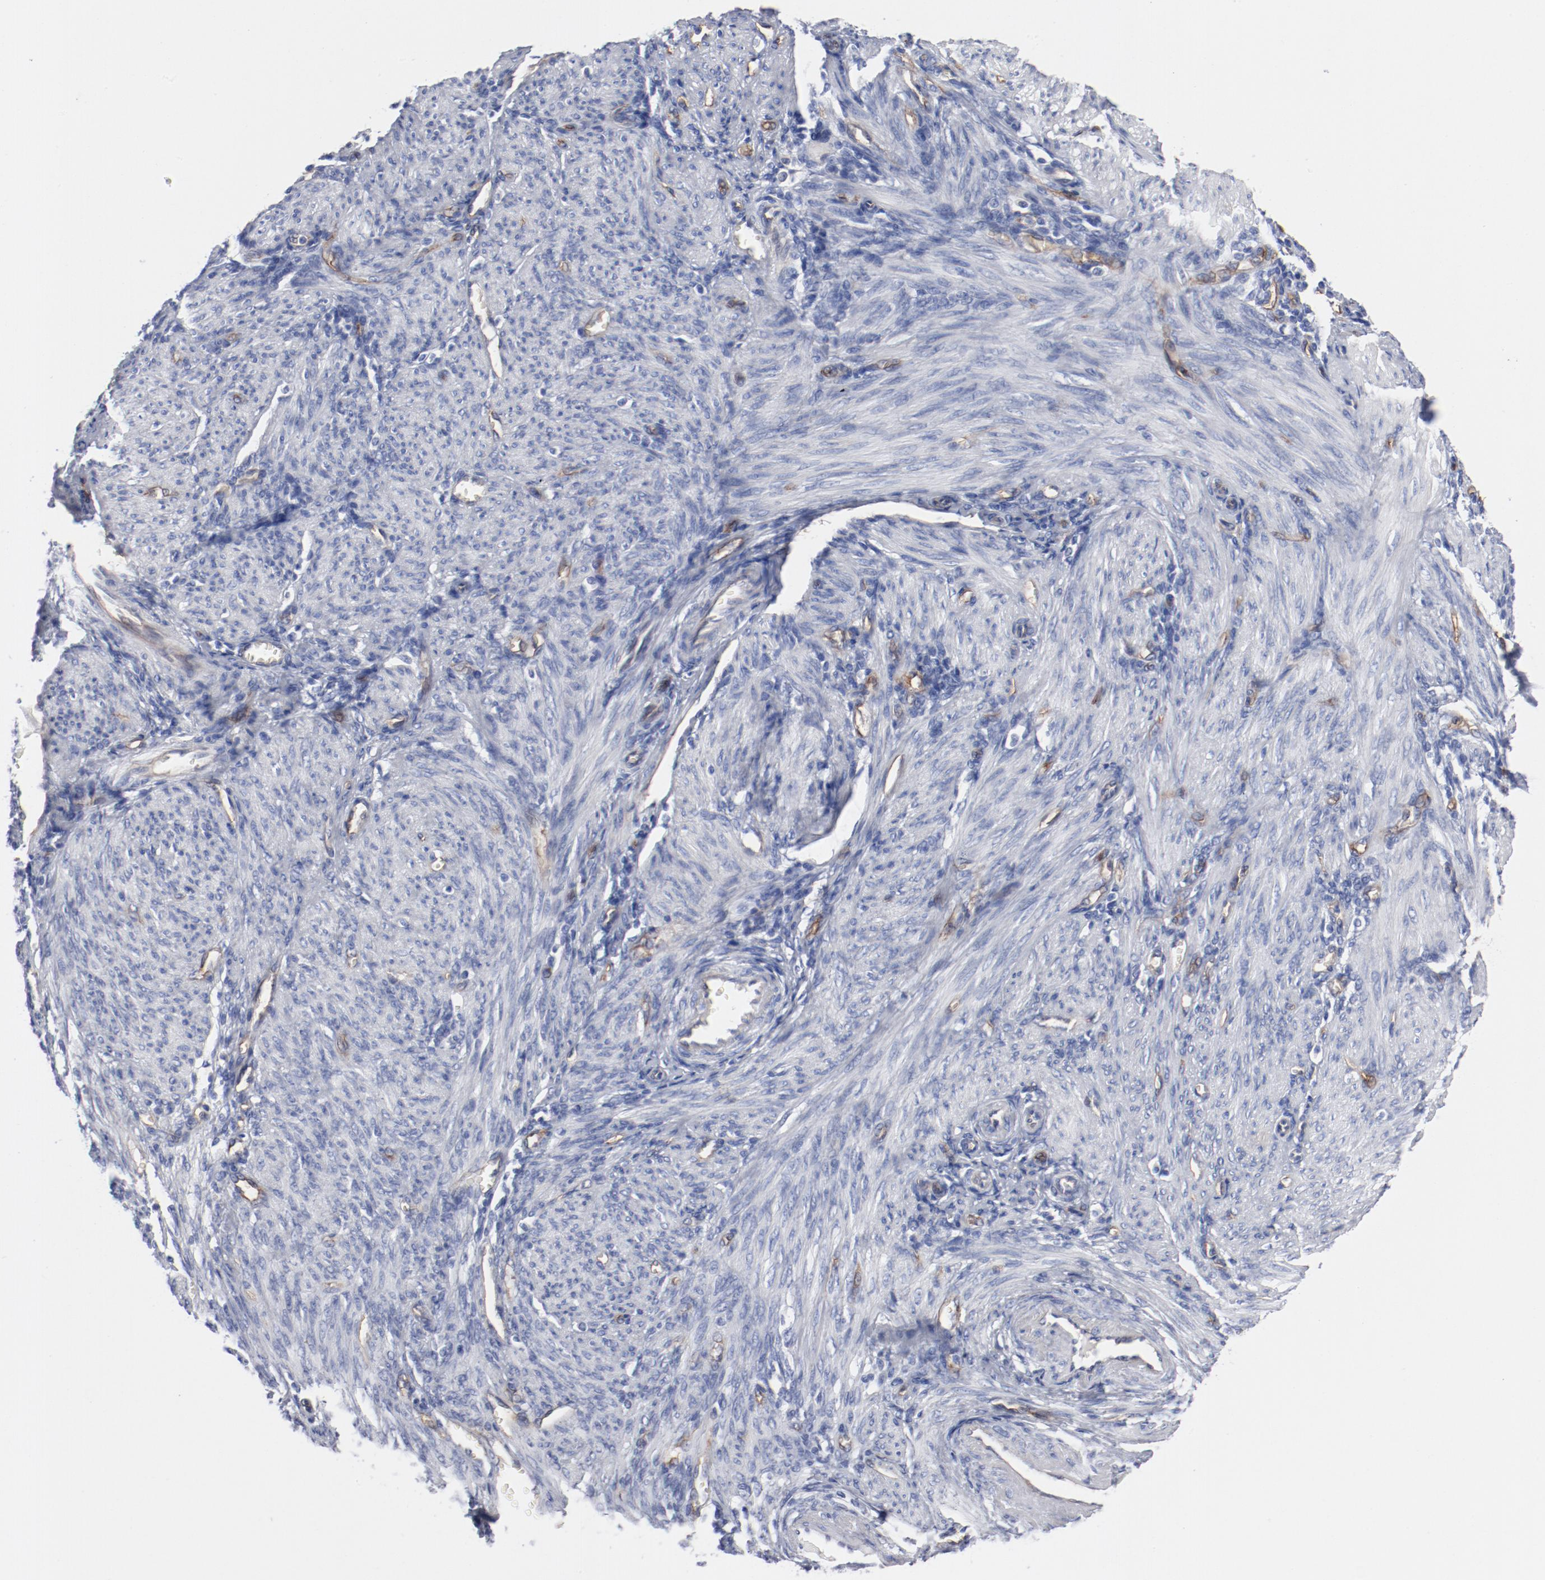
{"staining": {"intensity": "negative", "quantity": "none", "location": "none"}, "tissue": "endometrium", "cell_type": "Cells in endometrial stroma", "image_type": "normal", "snomed": [{"axis": "morphology", "description": "Normal tissue, NOS"}, {"axis": "topography", "description": "Endometrium"}], "caption": "Immunohistochemistry micrograph of unremarkable endometrium: endometrium stained with DAB demonstrates no significant protein positivity in cells in endometrial stroma. (Stains: DAB (3,3'-diaminobenzidine) IHC with hematoxylin counter stain, Microscopy: brightfield microscopy at high magnification).", "gene": "SHANK3", "patient": {"sex": "female", "age": 72}}